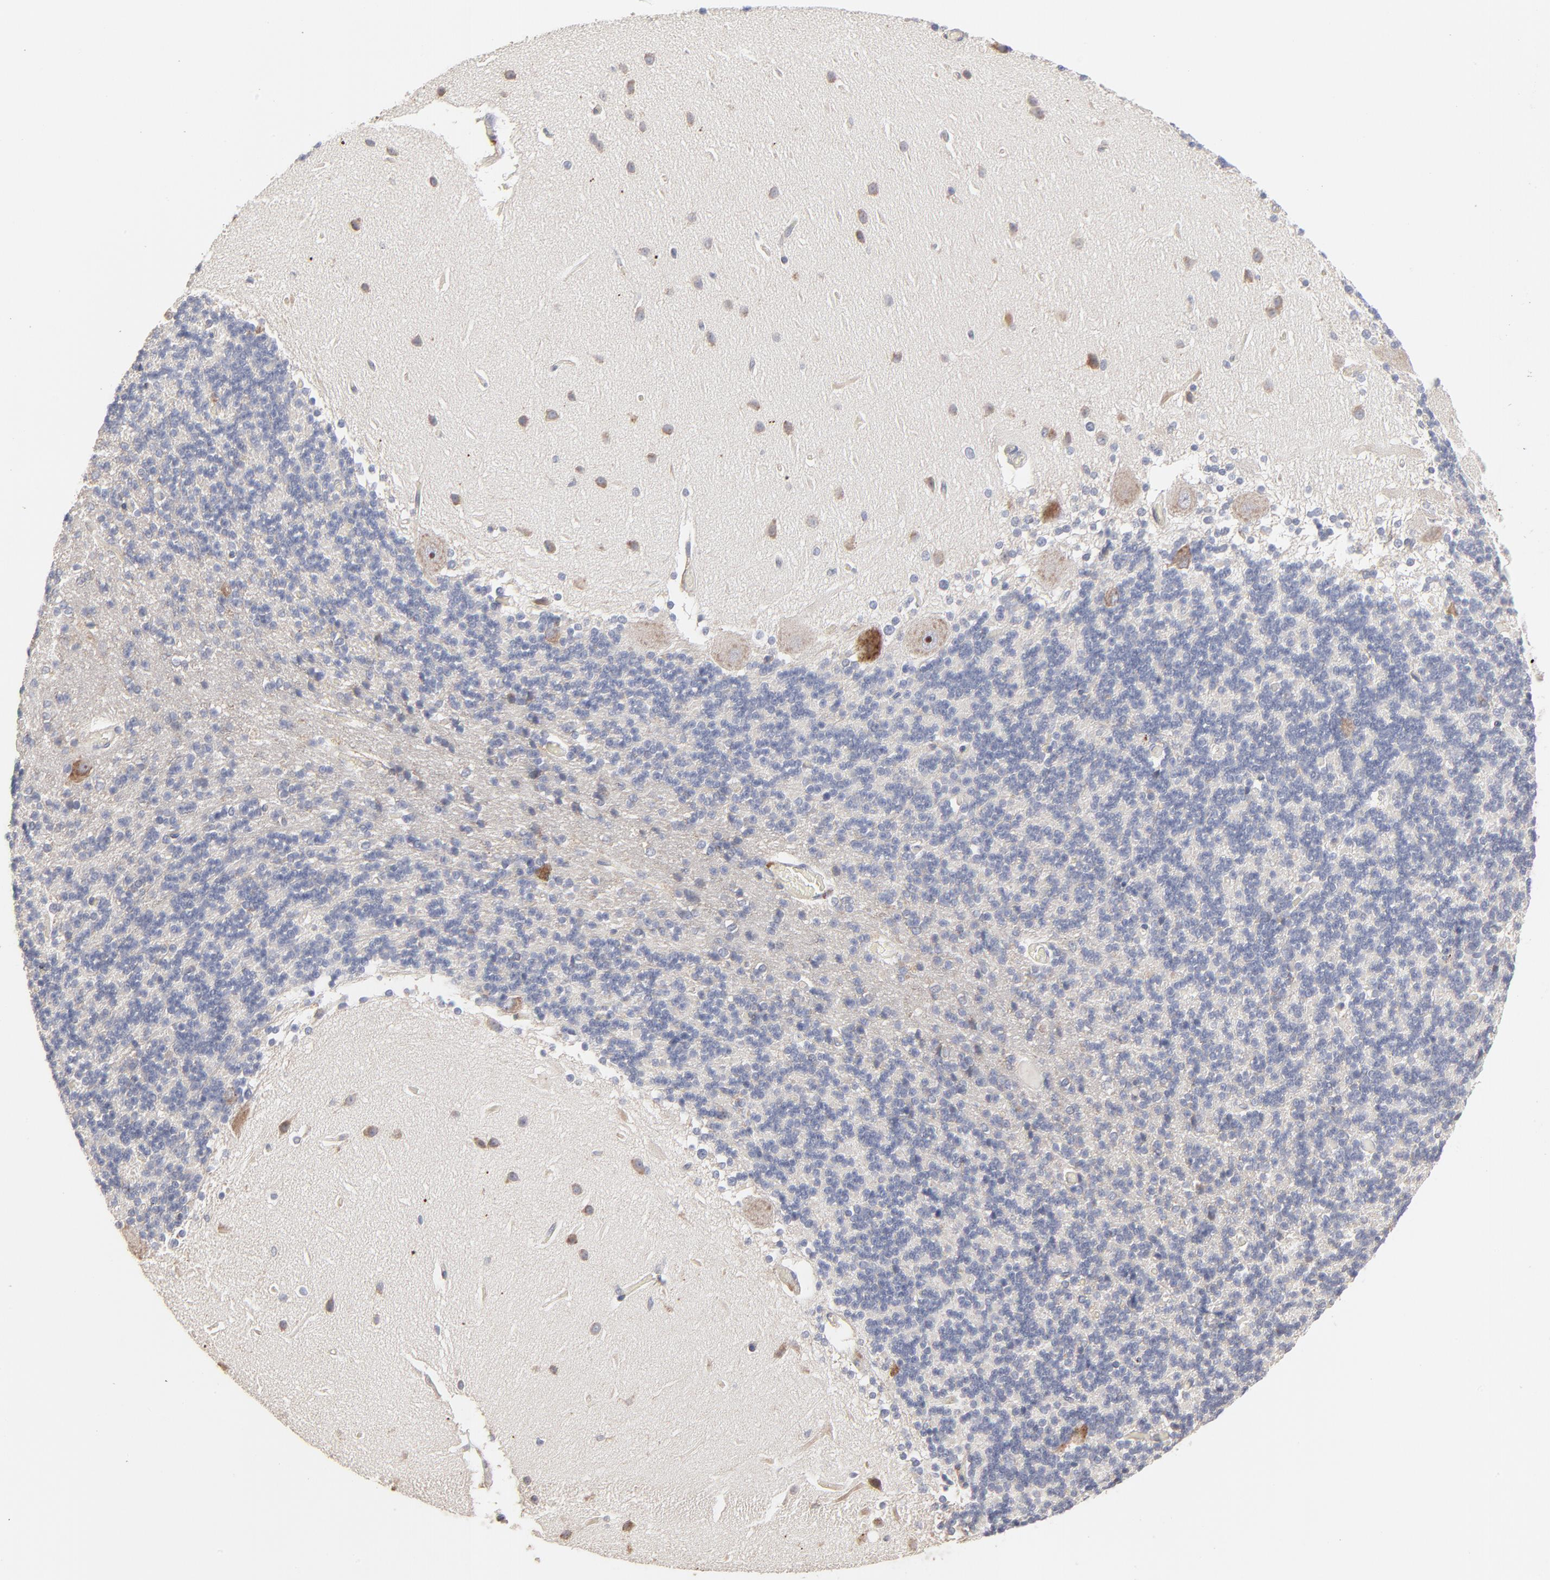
{"staining": {"intensity": "weak", "quantity": "<25%", "location": "cytoplasmic/membranous"}, "tissue": "cerebellum", "cell_type": "Cells in granular layer", "image_type": "normal", "snomed": [{"axis": "morphology", "description": "Normal tissue, NOS"}, {"axis": "topography", "description": "Cerebellum"}], "caption": "Protein analysis of benign cerebellum exhibits no significant staining in cells in granular layer.", "gene": "RNF213", "patient": {"sex": "female", "age": 54}}